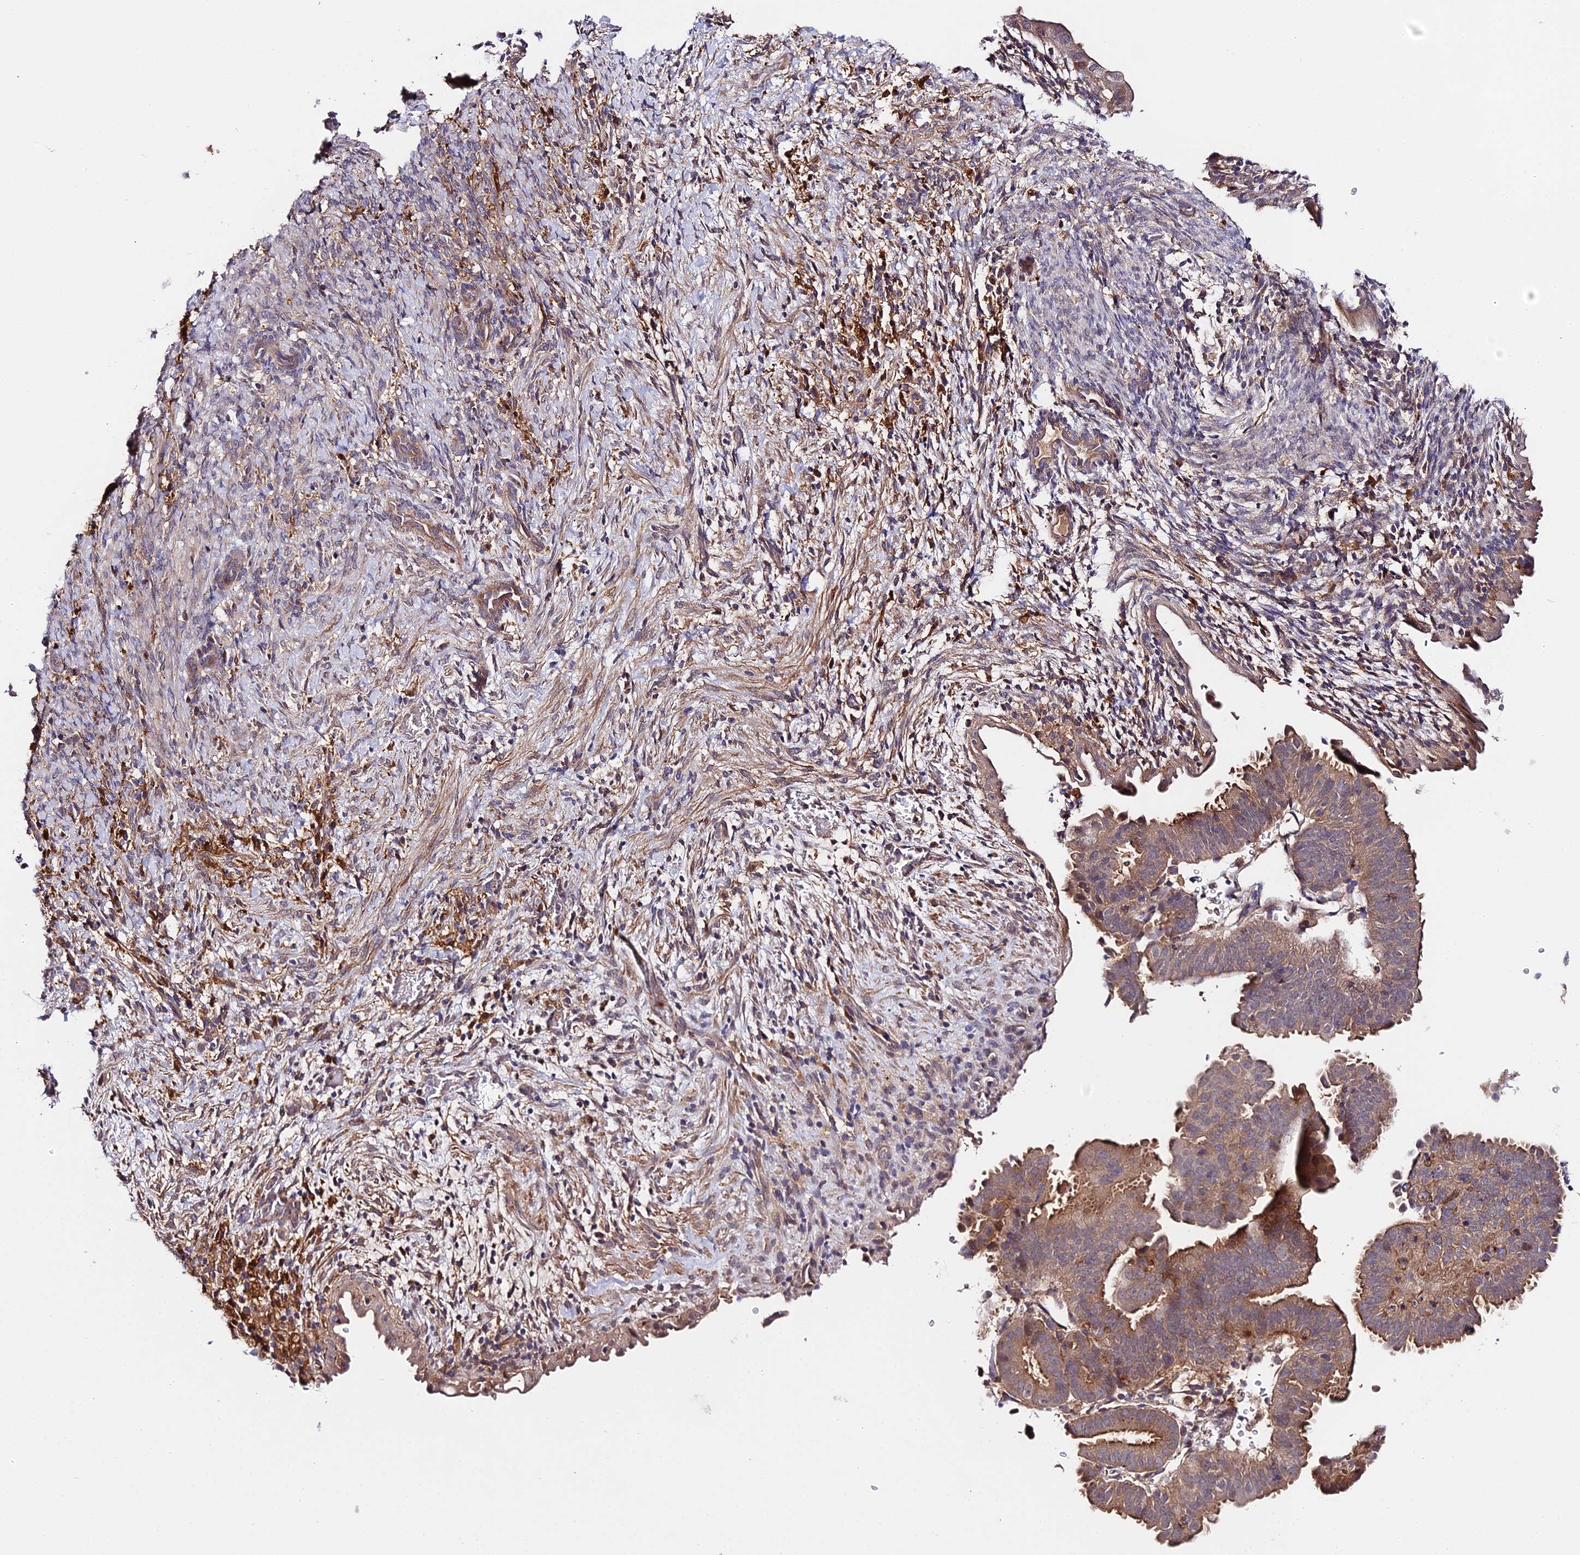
{"staining": {"intensity": "moderate", "quantity": ">75%", "location": "cytoplasmic/membranous"}, "tissue": "endometrial cancer", "cell_type": "Tumor cells", "image_type": "cancer", "snomed": [{"axis": "morphology", "description": "Adenocarcinoma, NOS"}, {"axis": "topography", "description": "Endometrium"}], "caption": "IHC of human endometrial adenocarcinoma displays medium levels of moderate cytoplasmic/membranous expression in approximately >75% of tumor cells.", "gene": "ZBED8", "patient": {"sex": "female", "age": 70}}